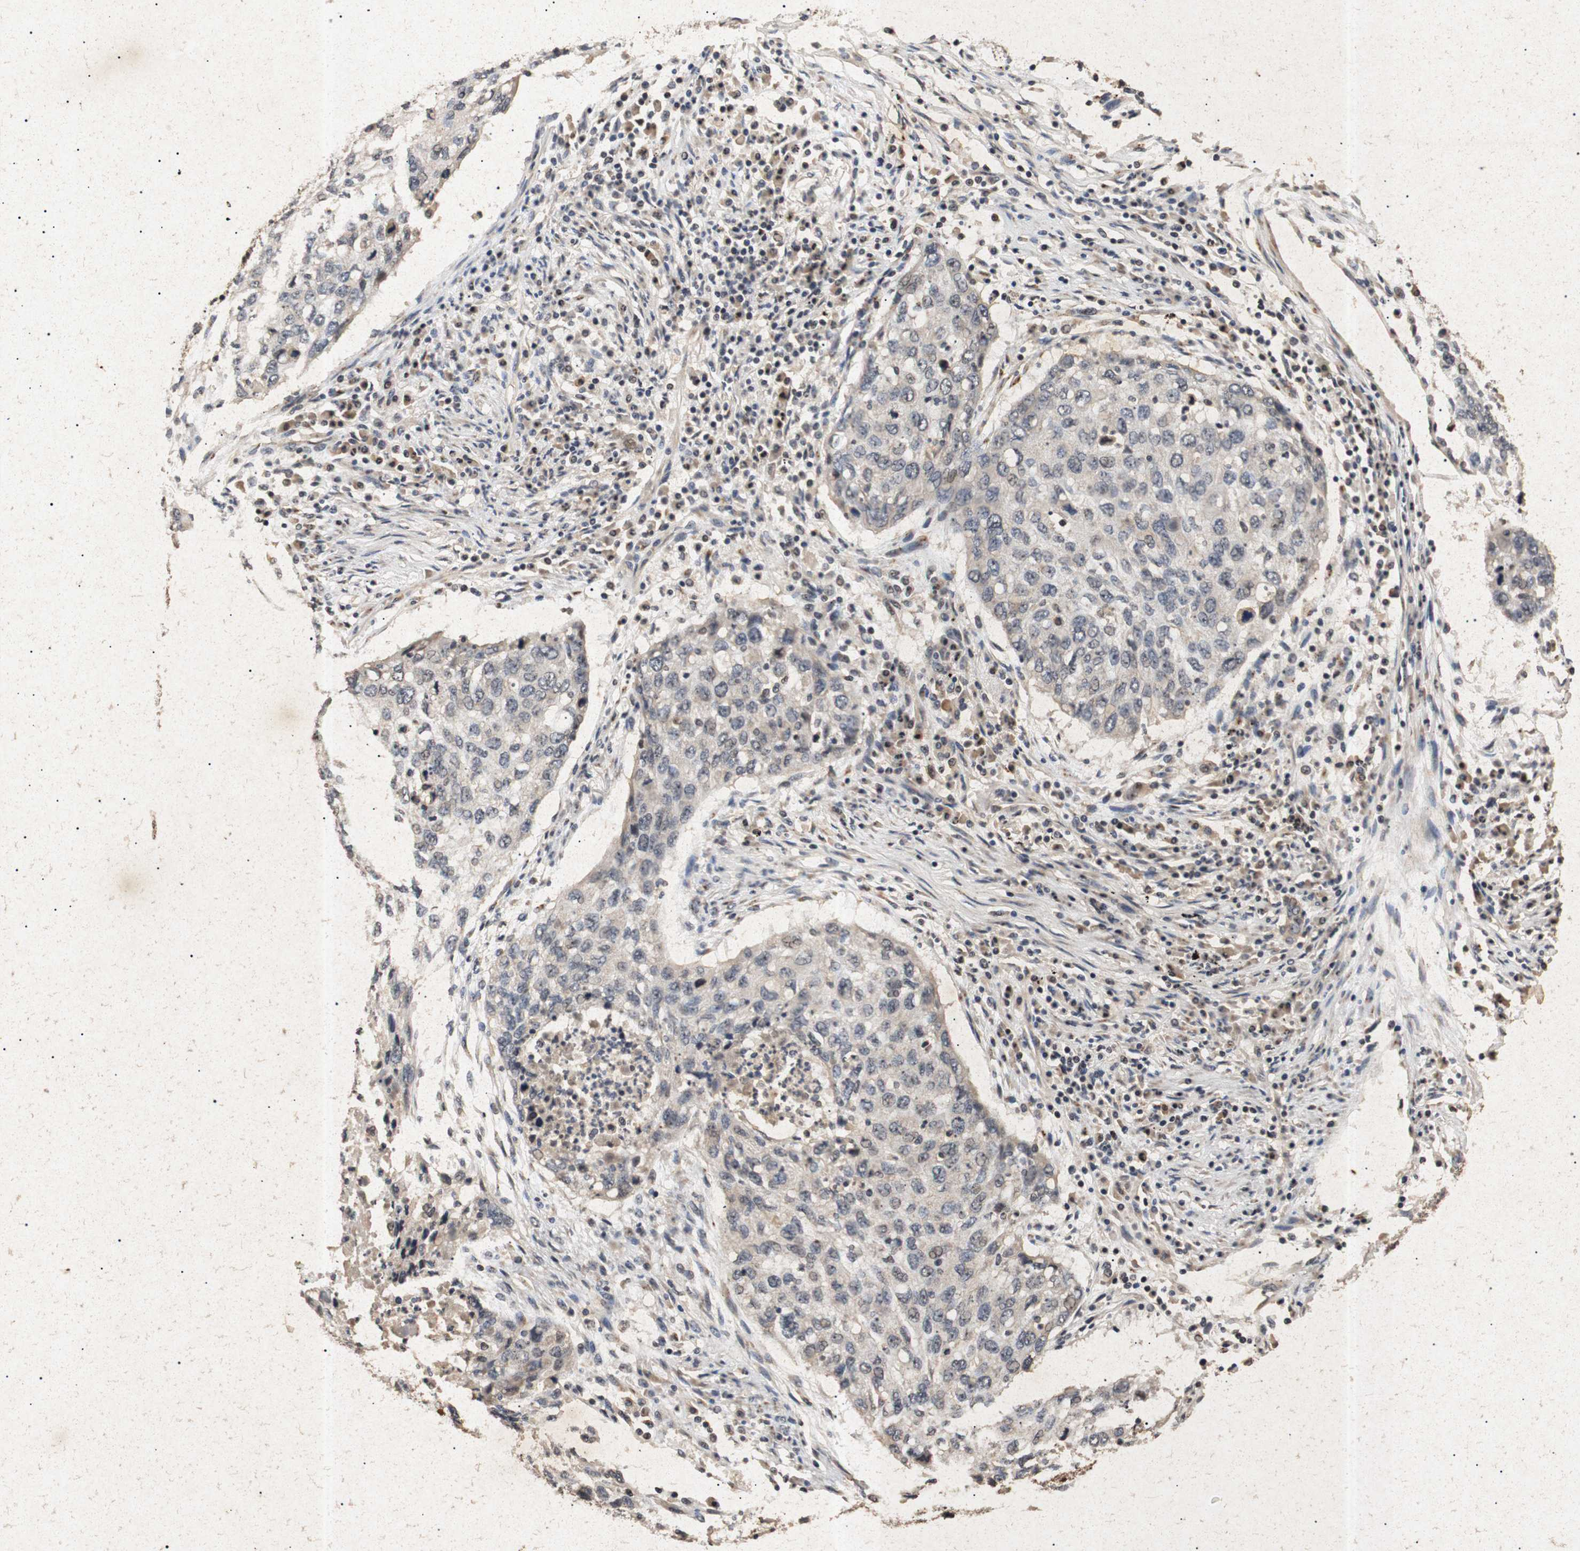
{"staining": {"intensity": "weak", "quantity": "<25%", "location": "nuclear"}, "tissue": "lung cancer", "cell_type": "Tumor cells", "image_type": "cancer", "snomed": [{"axis": "morphology", "description": "Squamous cell carcinoma, NOS"}, {"axis": "topography", "description": "Lung"}], "caption": "Immunohistochemical staining of human lung squamous cell carcinoma shows no significant staining in tumor cells. Nuclei are stained in blue.", "gene": "PARN", "patient": {"sex": "female", "age": 63}}